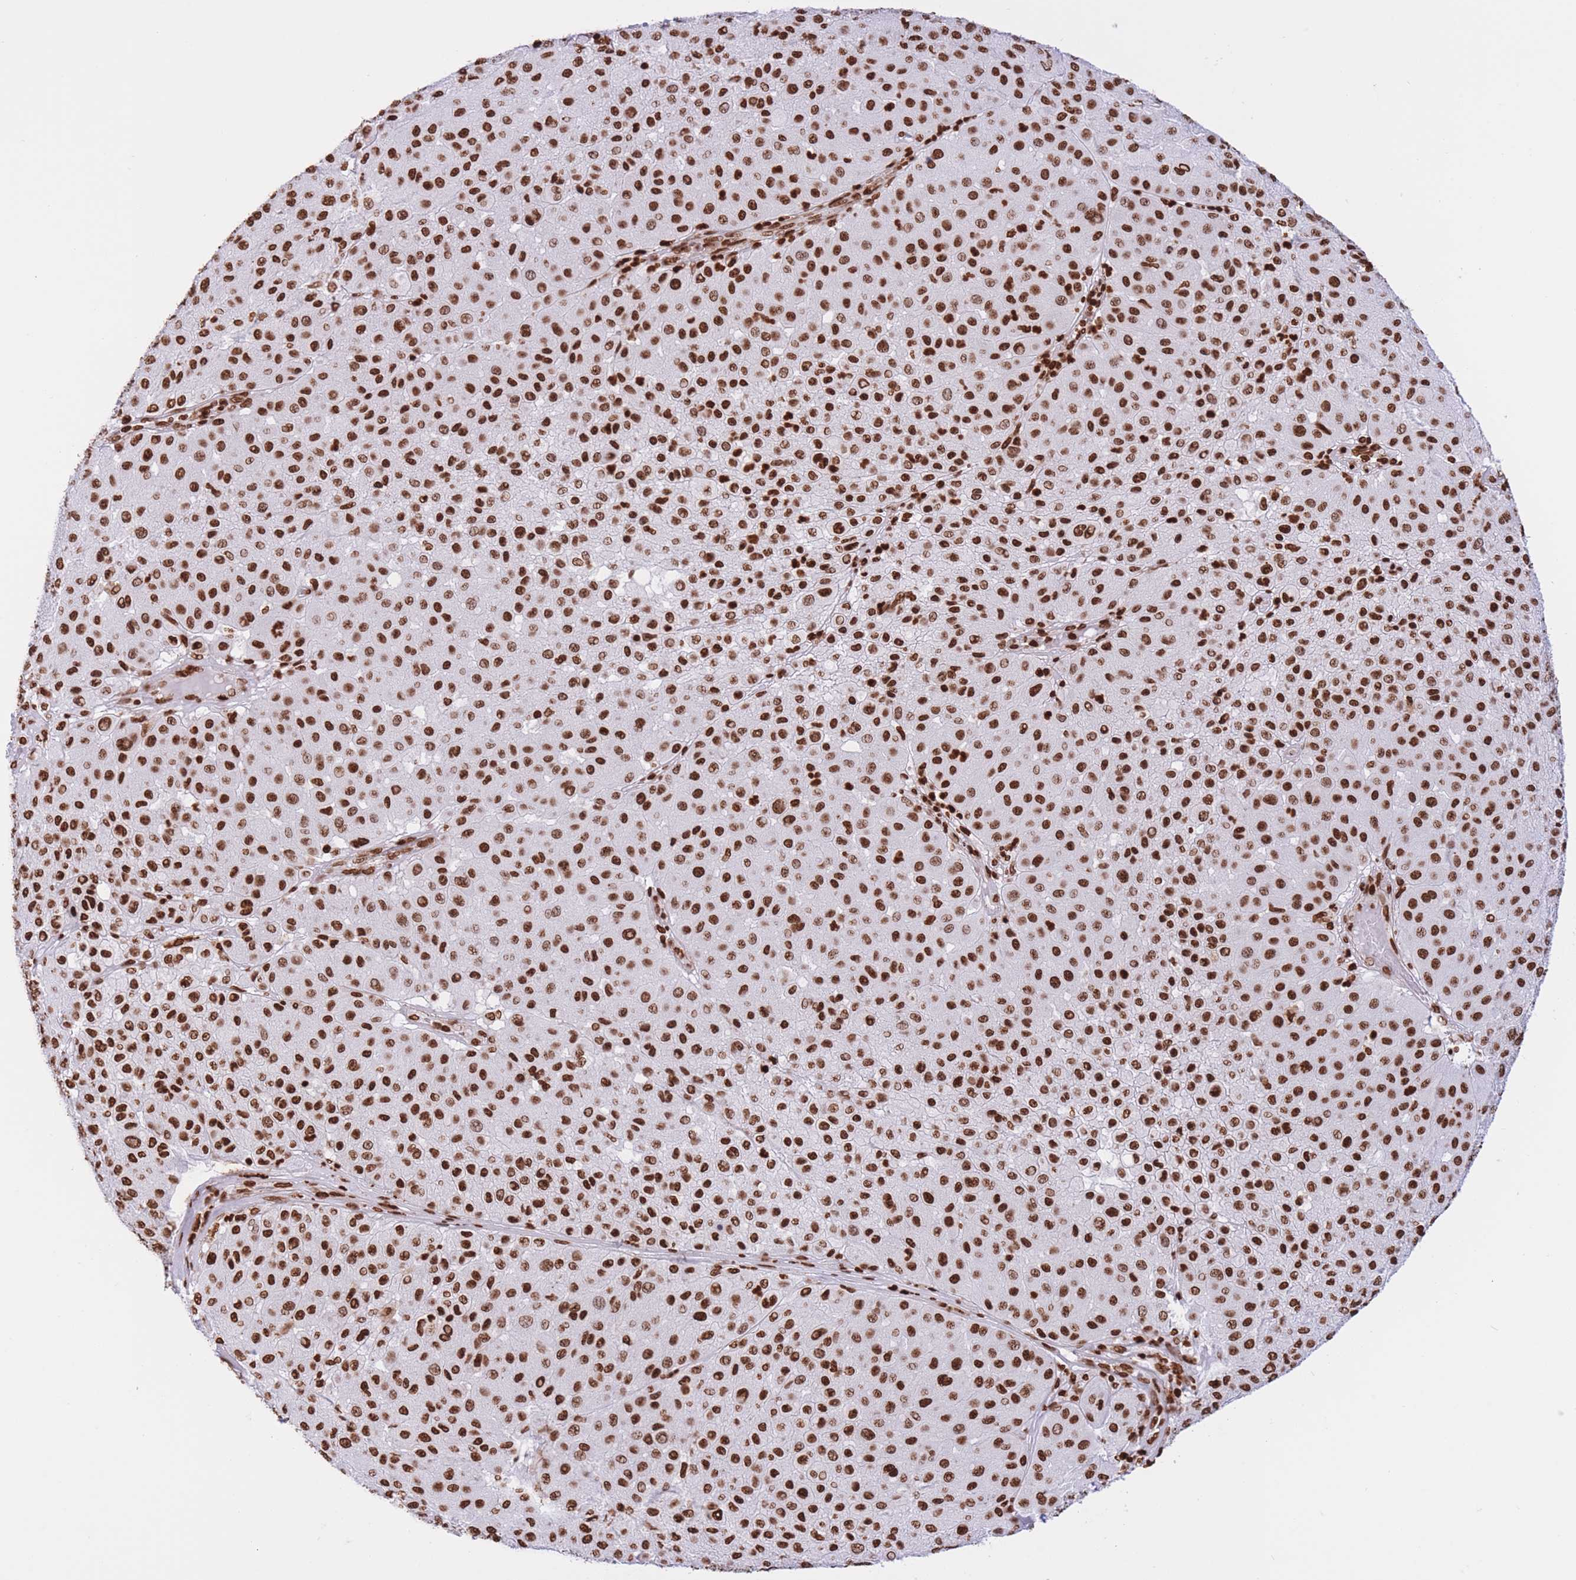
{"staining": {"intensity": "strong", "quantity": ">75%", "location": "nuclear"}, "tissue": "melanoma", "cell_type": "Tumor cells", "image_type": "cancer", "snomed": [{"axis": "morphology", "description": "Malignant melanoma, Metastatic site"}, {"axis": "topography", "description": "Smooth muscle"}], "caption": "The micrograph shows immunohistochemical staining of melanoma. There is strong nuclear positivity is appreciated in approximately >75% of tumor cells. The staining was performed using DAB (3,3'-diaminobenzidine) to visualize the protein expression in brown, while the nuclei were stained in blue with hematoxylin (Magnification: 20x).", "gene": "H2BC11", "patient": {"sex": "male", "age": 41}}